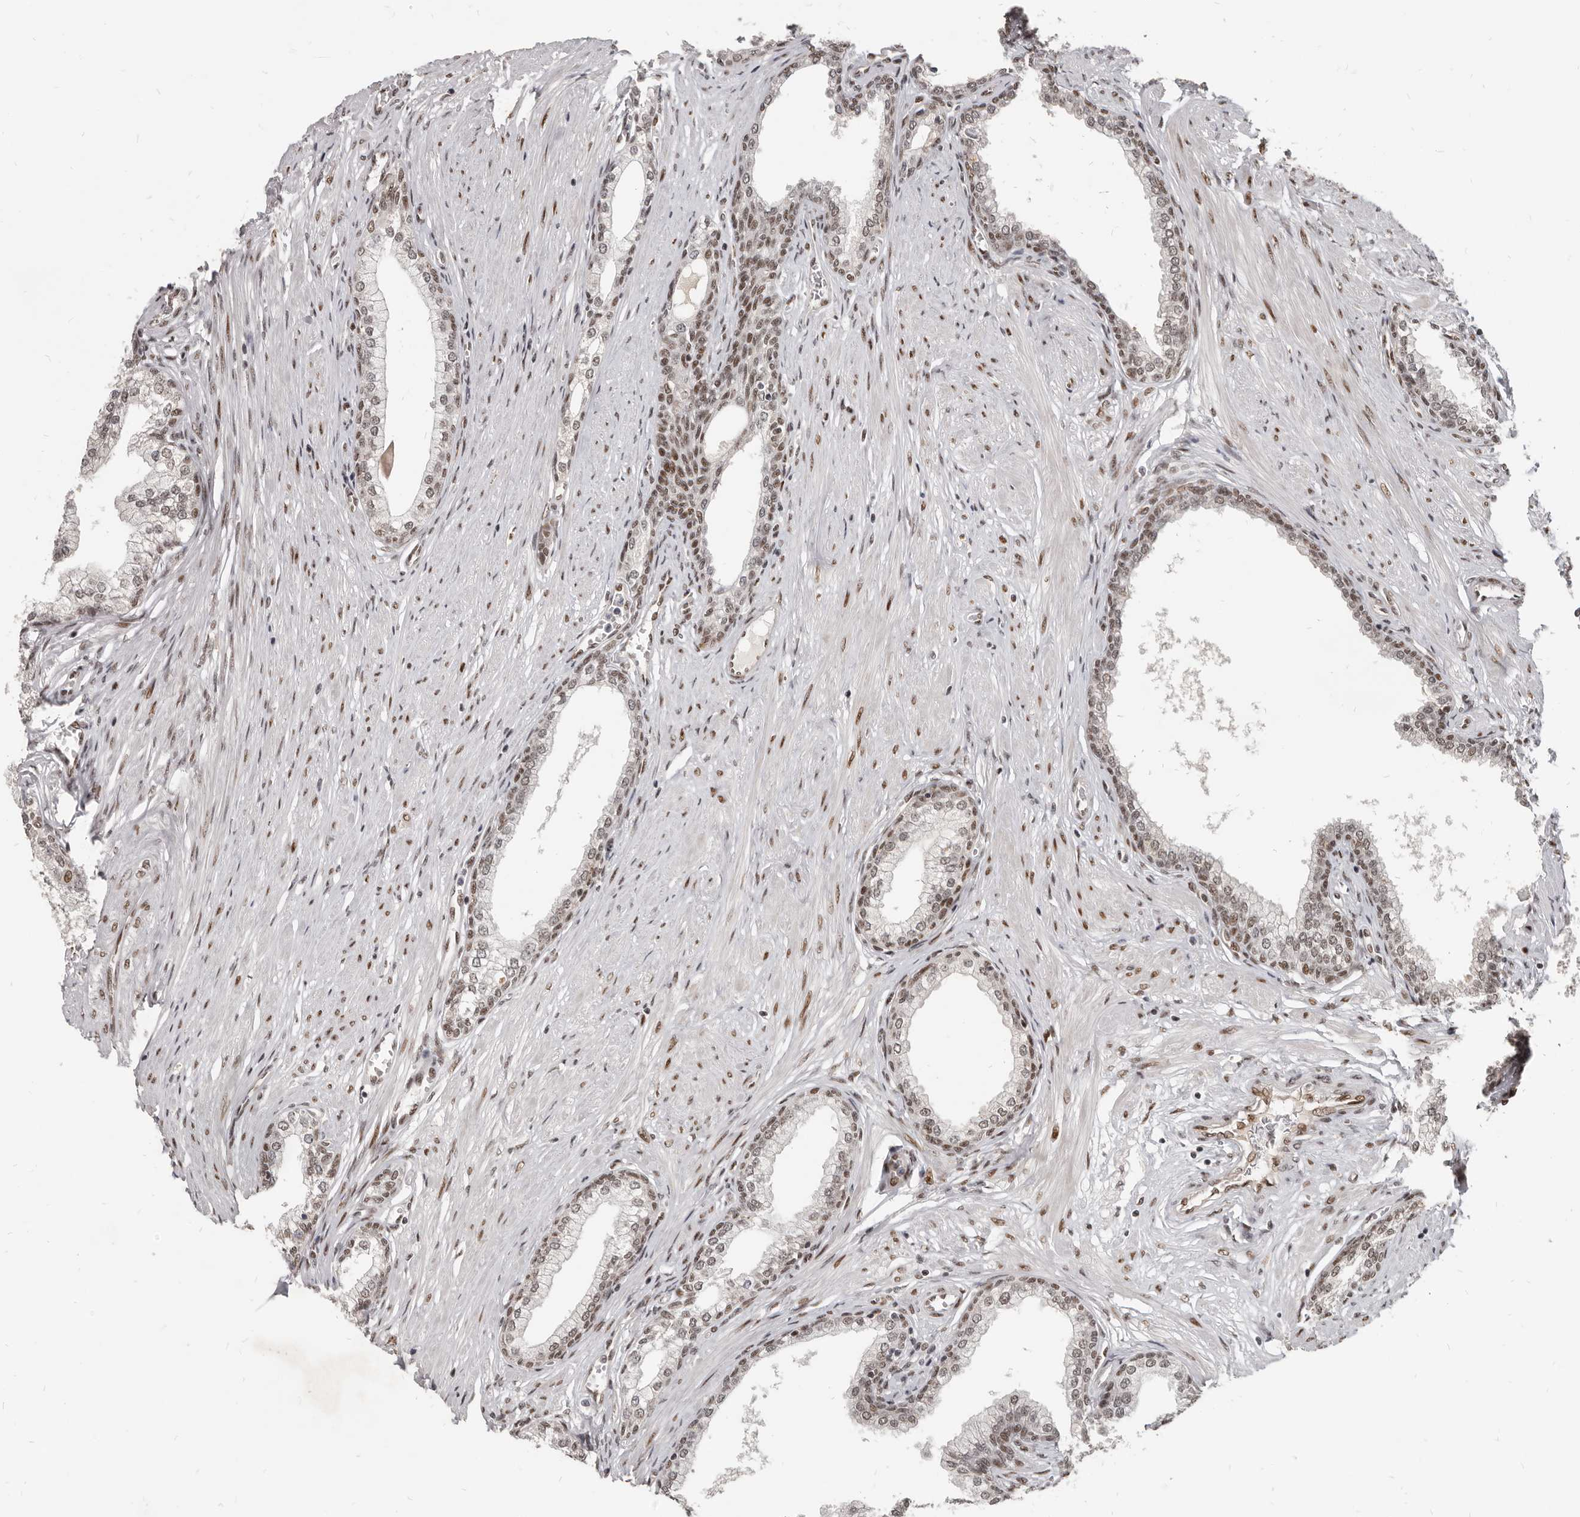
{"staining": {"intensity": "moderate", "quantity": ">75%", "location": "nuclear"}, "tissue": "prostate", "cell_type": "Glandular cells", "image_type": "normal", "snomed": [{"axis": "morphology", "description": "Normal tissue, NOS"}, {"axis": "morphology", "description": "Urothelial carcinoma, Low grade"}, {"axis": "topography", "description": "Urinary bladder"}, {"axis": "topography", "description": "Prostate"}], "caption": "Immunohistochemical staining of benign human prostate demonstrates >75% levels of moderate nuclear protein positivity in about >75% of glandular cells. The protein is stained brown, and the nuclei are stained in blue (DAB IHC with brightfield microscopy, high magnification).", "gene": "ATF5", "patient": {"sex": "male", "age": 60}}